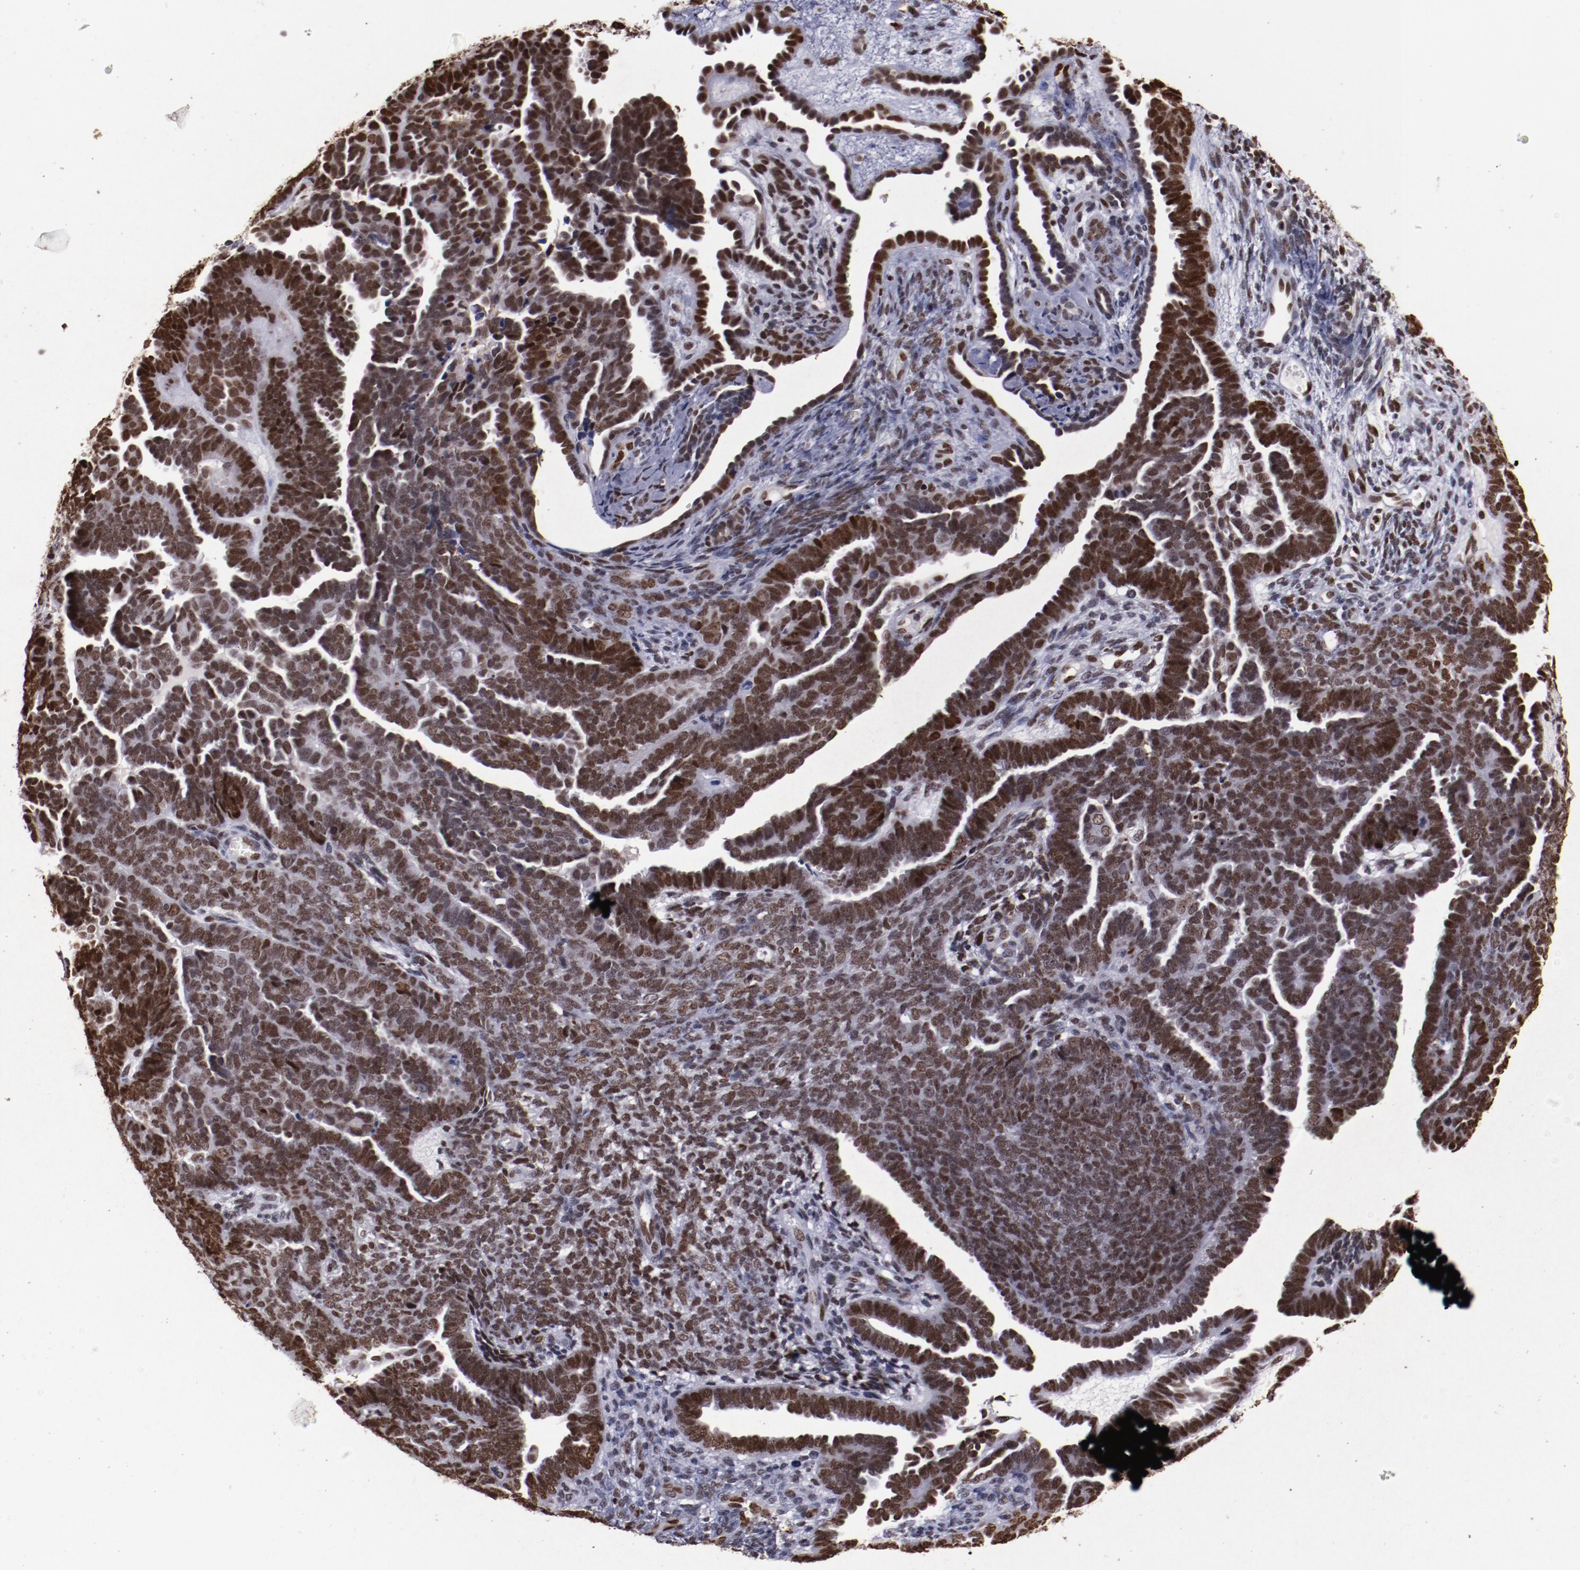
{"staining": {"intensity": "moderate", "quantity": ">75%", "location": "nuclear"}, "tissue": "endometrial cancer", "cell_type": "Tumor cells", "image_type": "cancer", "snomed": [{"axis": "morphology", "description": "Neoplasm, malignant, NOS"}, {"axis": "topography", "description": "Endometrium"}], "caption": "An image showing moderate nuclear staining in about >75% of tumor cells in endometrial neoplasm (malignant), as visualized by brown immunohistochemical staining.", "gene": "APEX1", "patient": {"sex": "female", "age": 74}}